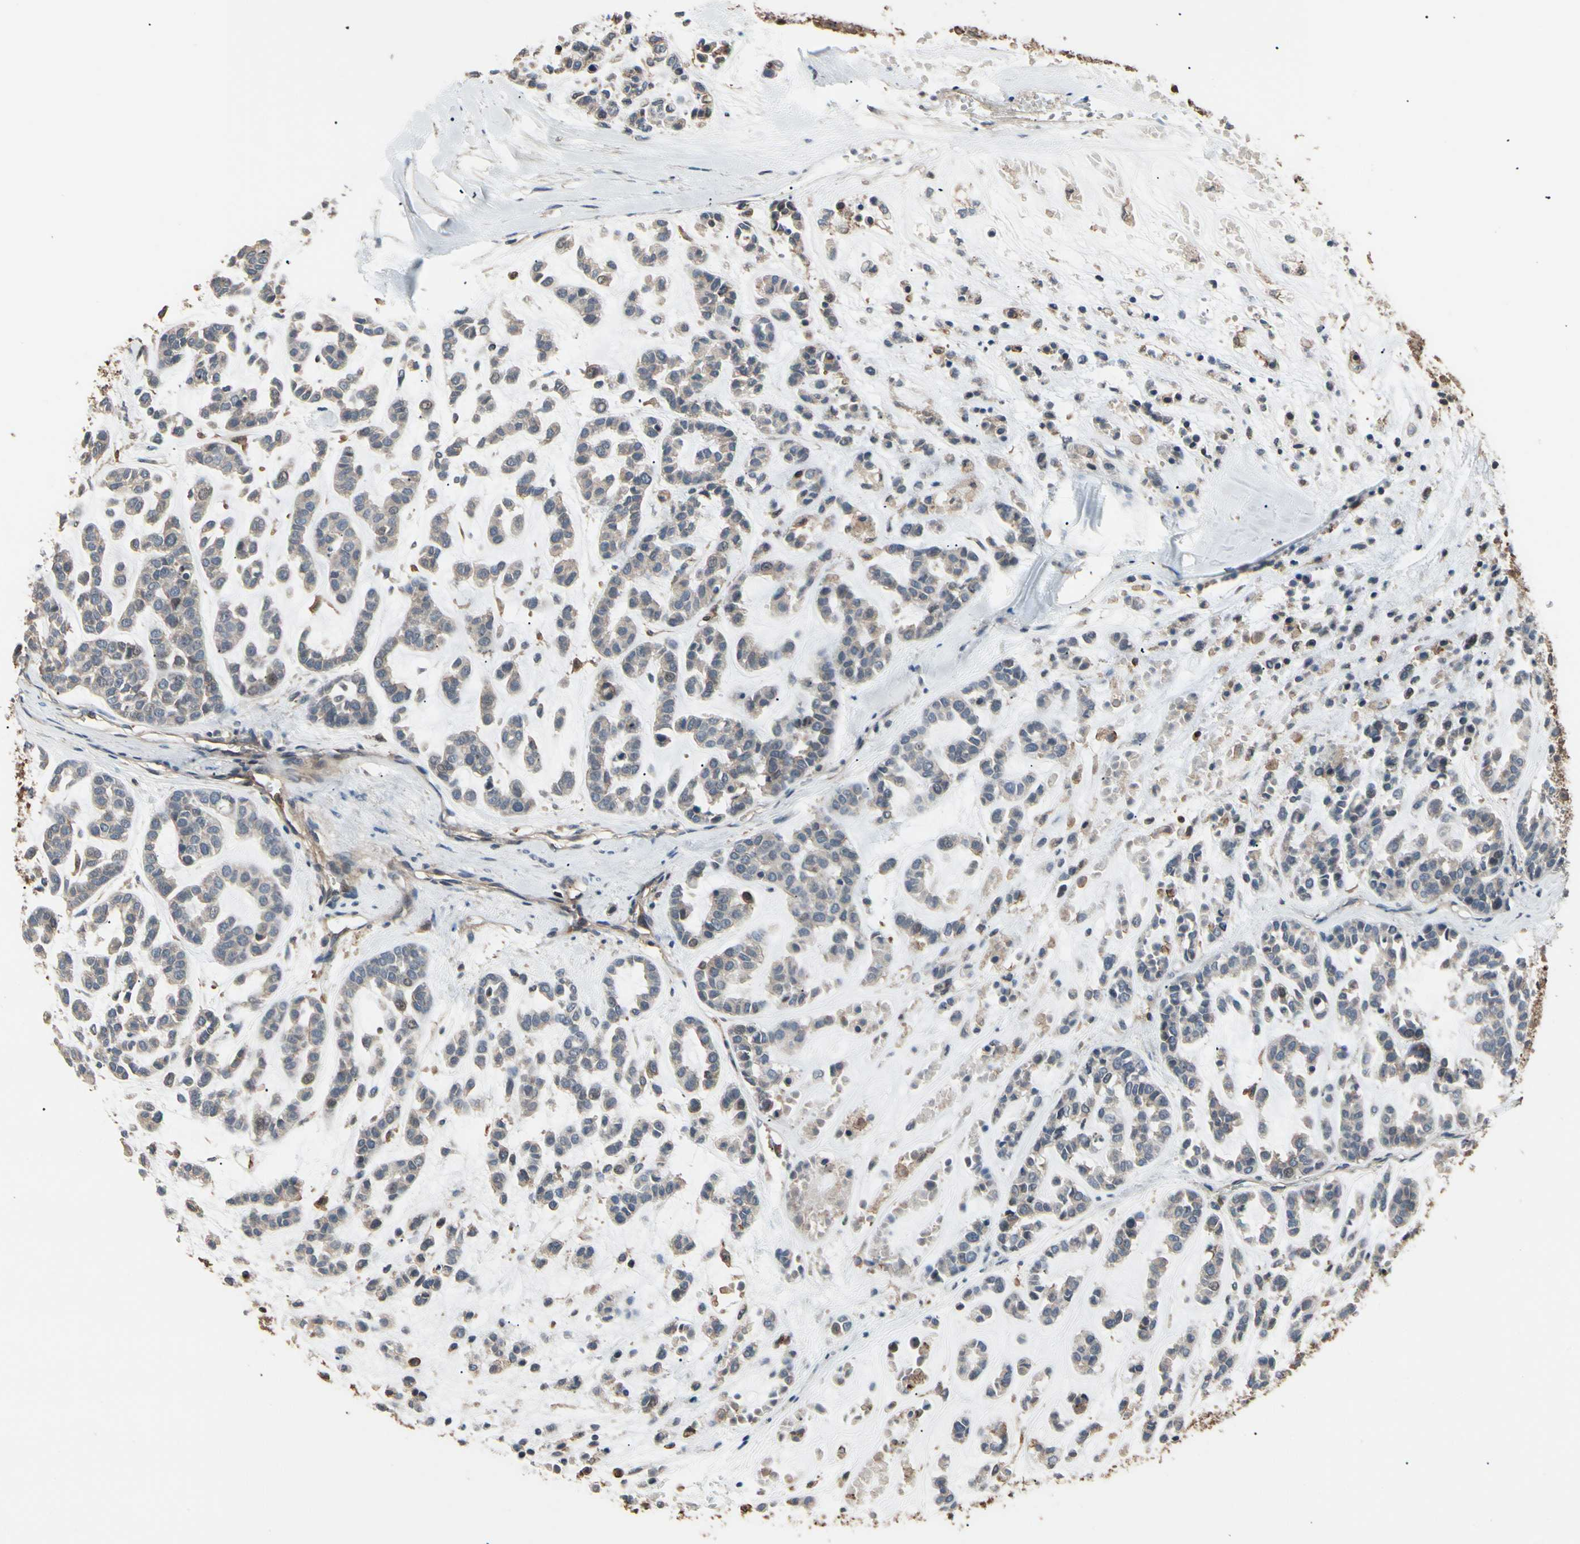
{"staining": {"intensity": "weak", "quantity": ">75%", "location": "cytoplasmic/membranous"}, "tissue": "head and neck cancer", "cell_type": "Tumor cells", "image_type": "cancer", "snomed": [{"axis": "morphology", "description": "Adenocarcinoma, NOS"}, {"axis": "morphology", "description": "Adenoma, NOS"}, {"axis": "topography", "description": "Head-Neck"}], "caption": "A photomicrograph showing weak cytoplasmic/membranous staining in about >75% of tumor cells in head and neck adenoma, as visualized by brown immunohistochemical staining.", "gene": "MAPK13", "patient": {"sex": "female", "age": 55}}